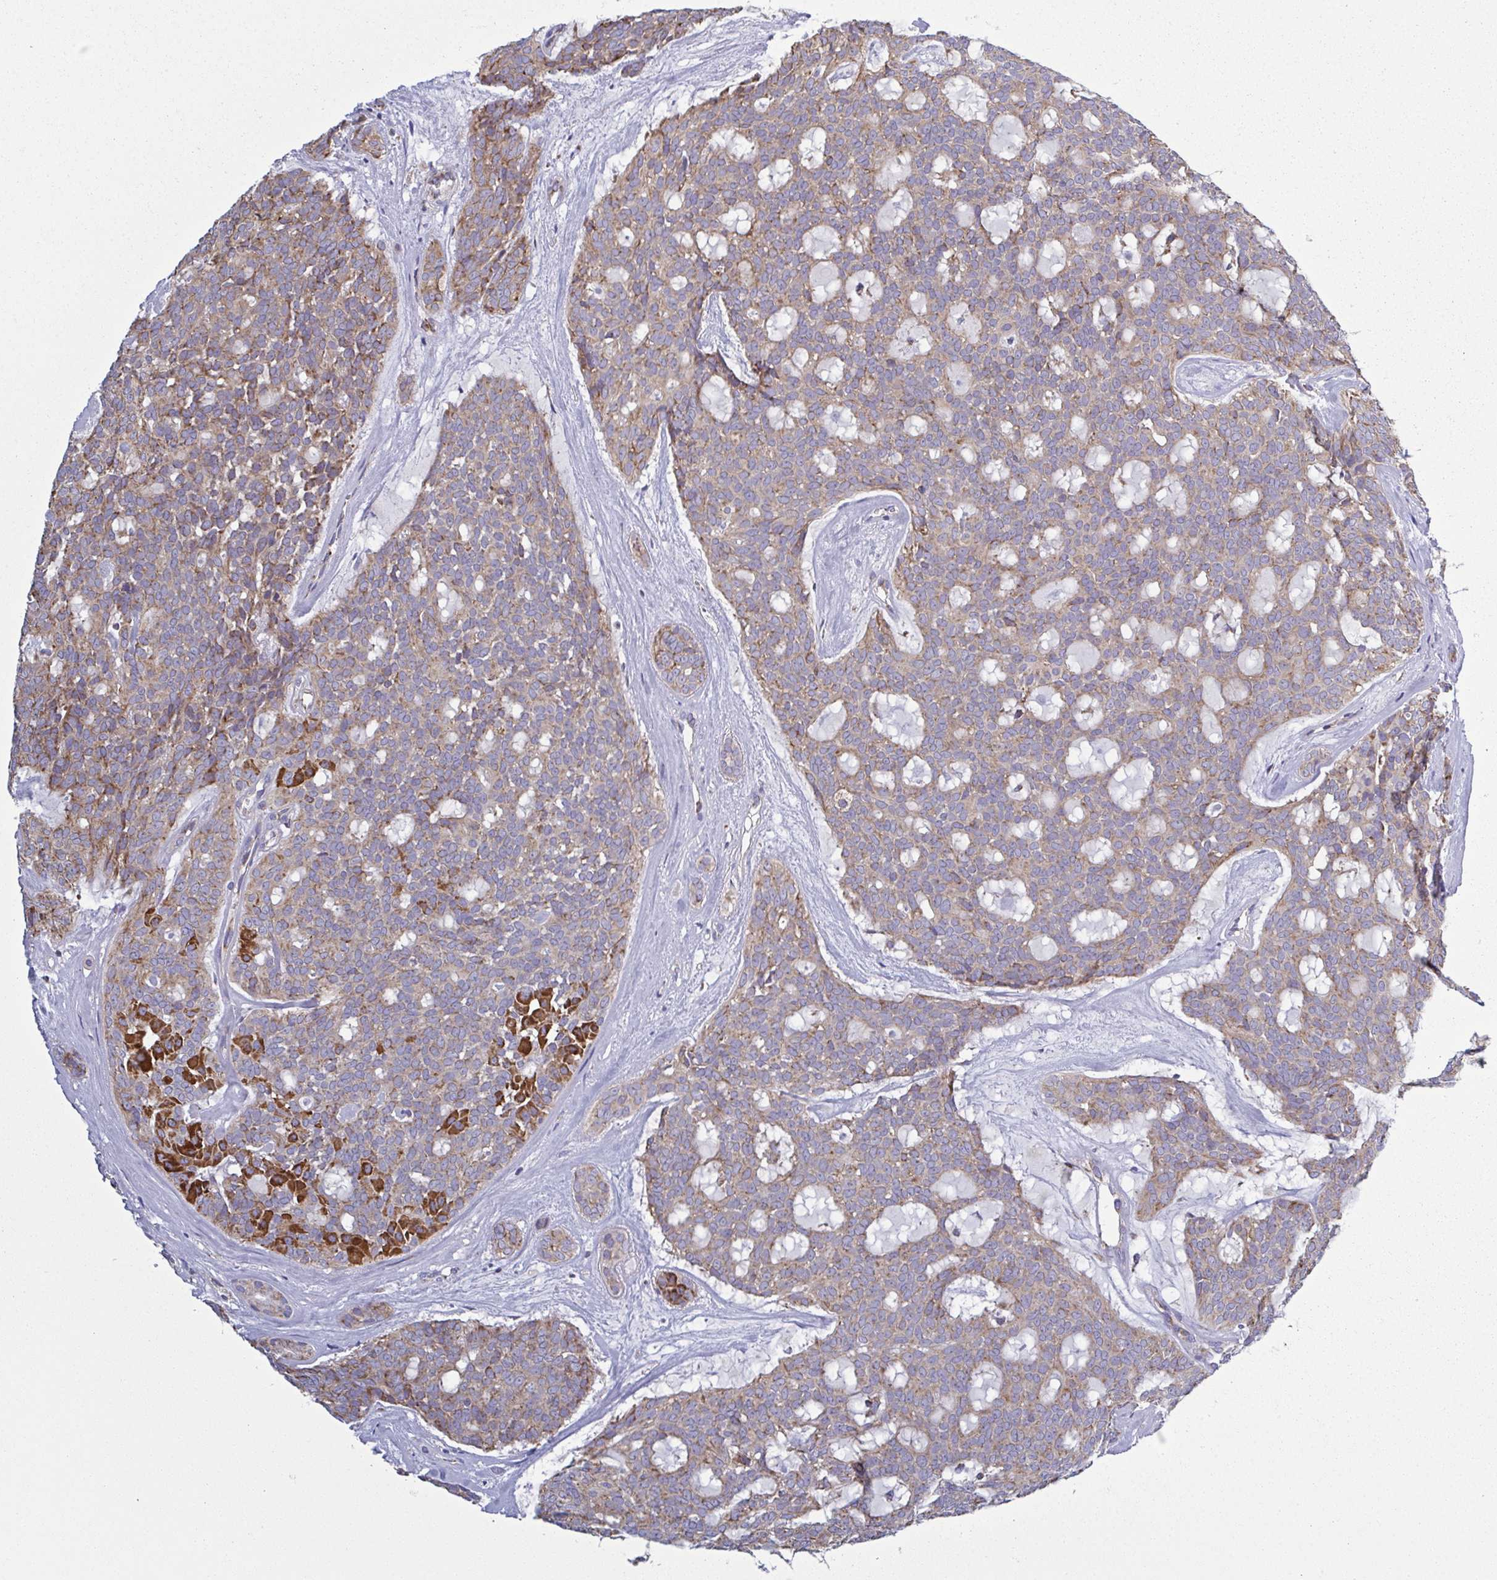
{"staining": {"intensity": "moderate", "quantity": "25%-75%", "location": "cytoplasmic/membranous"}, "tissue": "head and neck cancer", "cell_type": "Tumor cells", "image_type": "cancer", "snomed": [{"axis": "morphology", "description": "Adenocarcinoma, NOS"}, {"axis": "topography", "description": "Head-Neck"}], "caption": "Immunohistochemistry (IHC) (DAB (3,3'-diaminobenzidine)) staining of head and neck cancer demonstrates moderate cytoplasmic/membranous protein staining in approximately 25%-75% of tumor cells.", "gene": "CSDE1", "patient": {"sex": "male", "age": 66}}